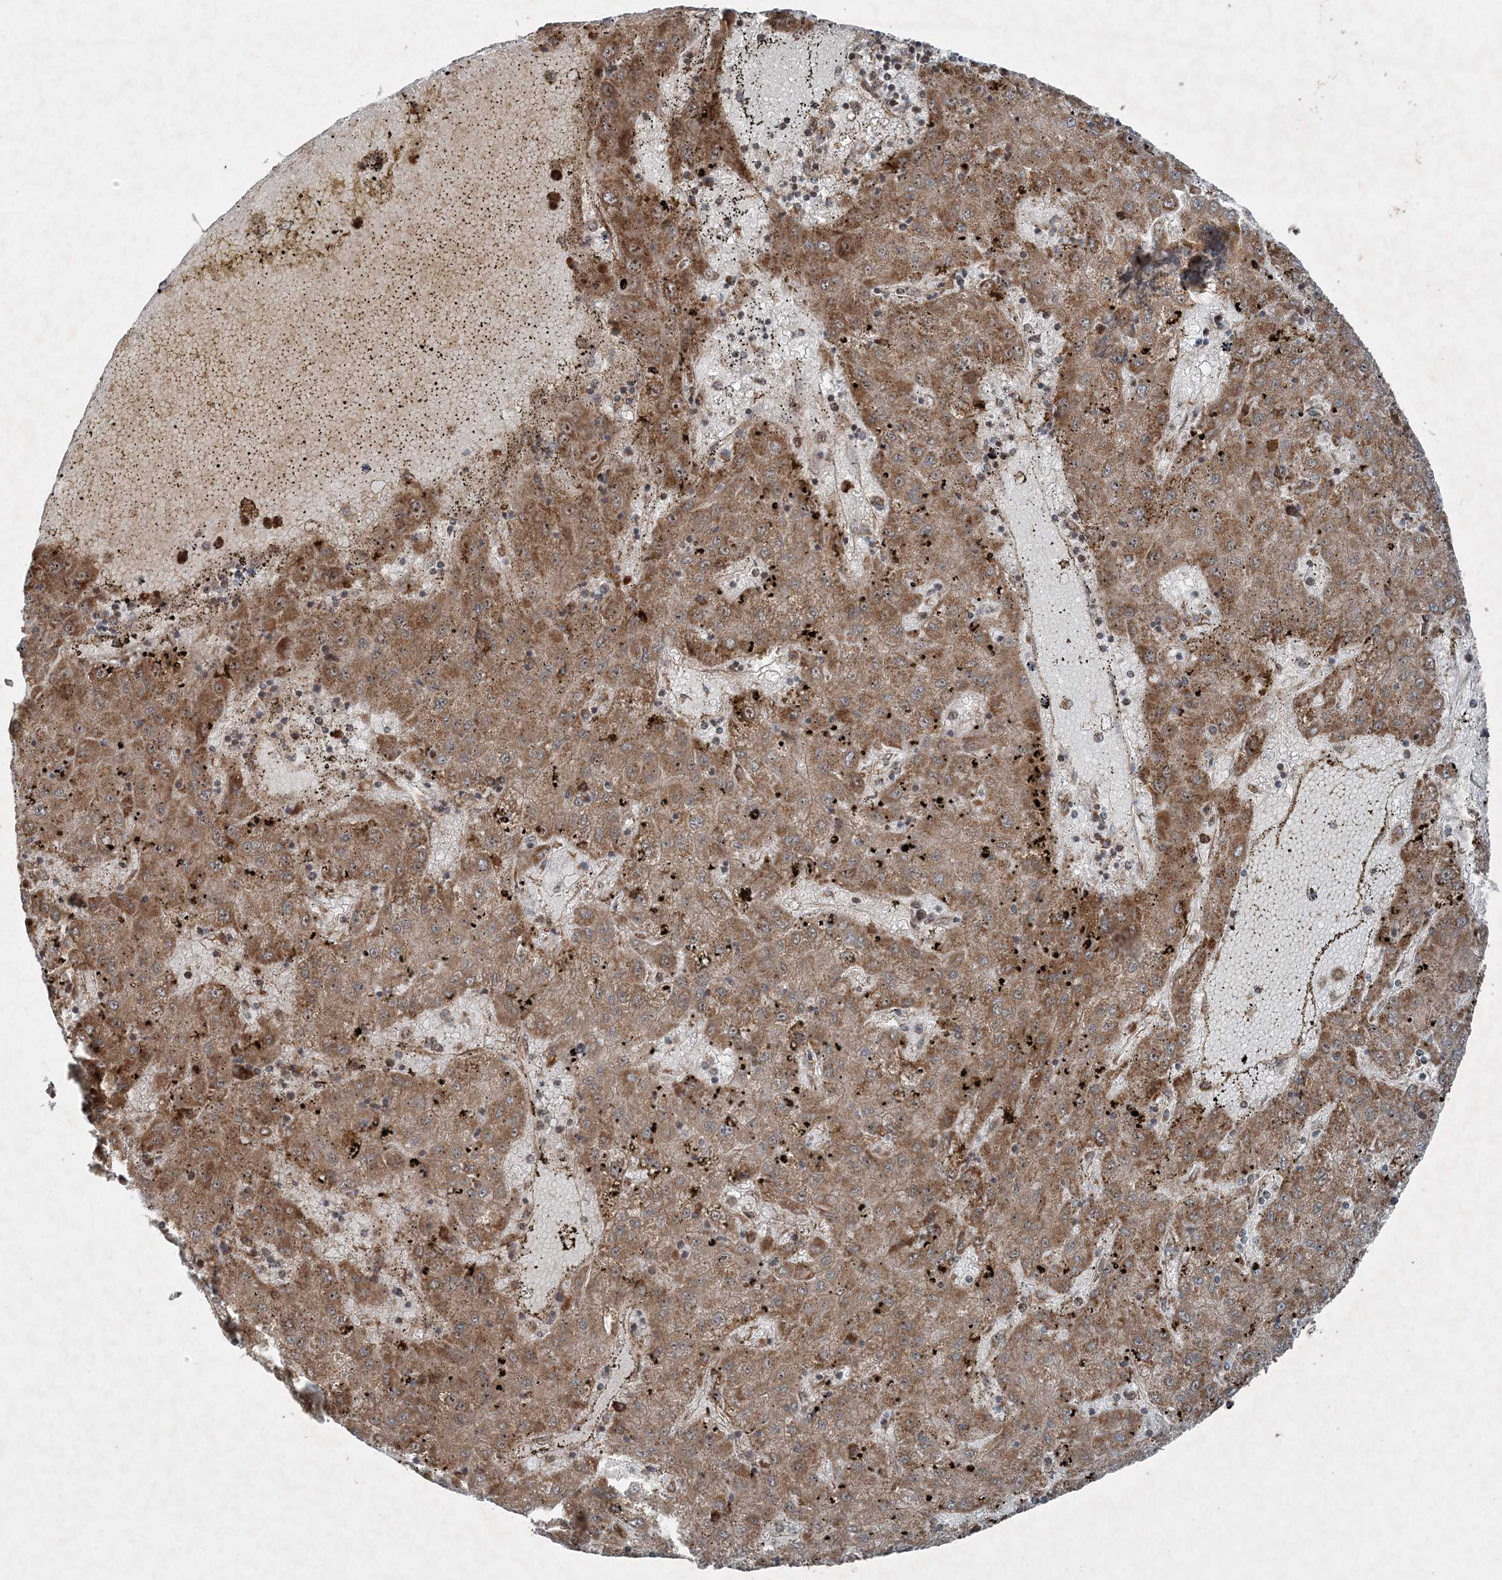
{"staining": {"intensity": "moderate", "quantity": ">75%", "location": "cytoplasmic/membranous"}, "tissue": "liver cancer", "cell_type": "Tumor cells", "image_type": "cancer", "snomed": [{"axis": "morphology", "description": "Carcinoma, Hepatocellular, NOS"}, {"axis": "topography", "description": "Liver"}], "caption": "Tumor cells exhibit moderate cytoplasmic/membranous staining in approximately >75% of cells in liver cancer.", "gene": "COPS7B", "patient": {"sex": "male", "age": 72}}